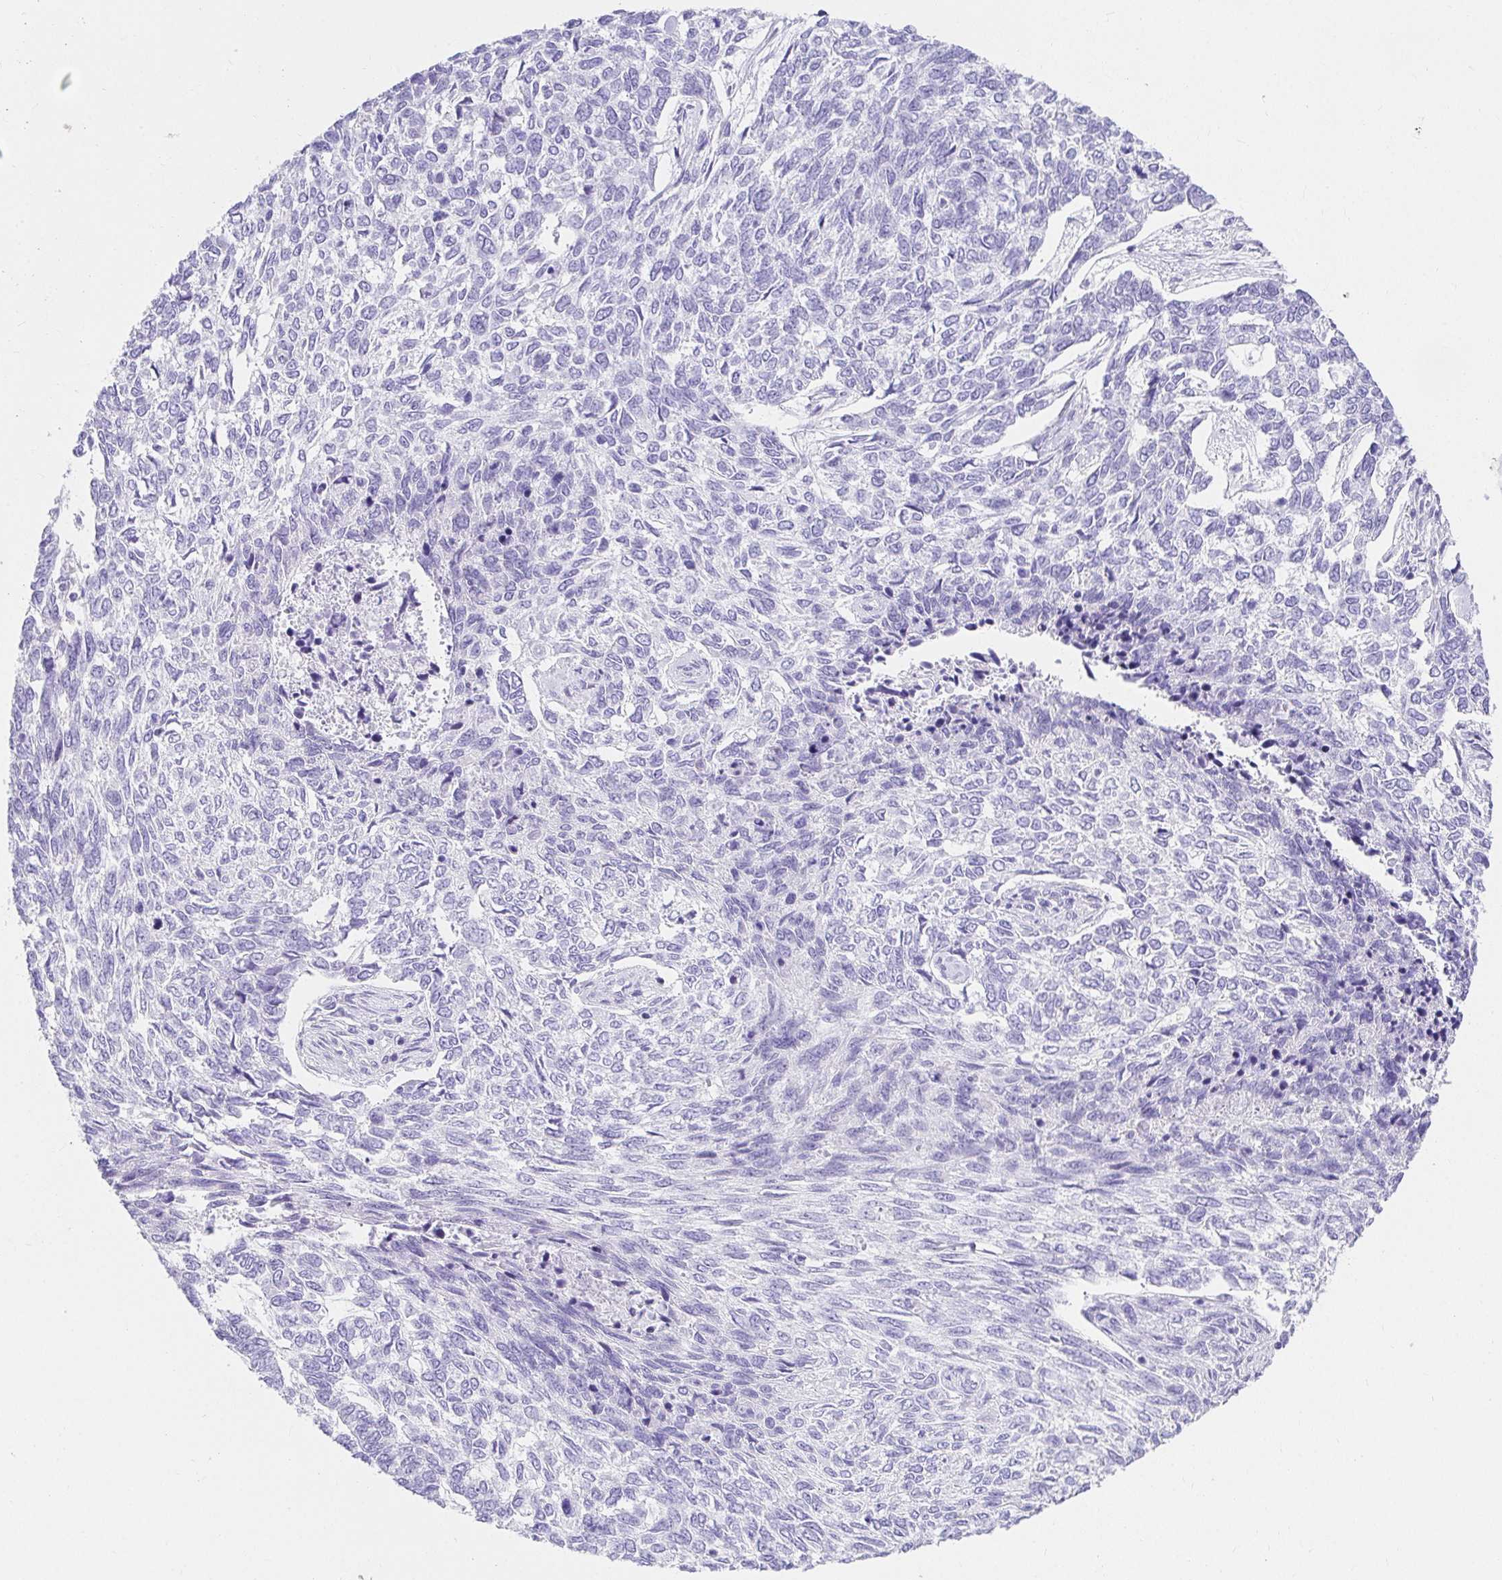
{"staining": {"intensity": "negative", "quantity": "none", "location": "none"}, "tissue": "skin cancer", "cell_type": "Tumor cells", "image_type": "cancer", "snomed": [{"axis": "morphology", "description": "Basal cell carcinoma"}, {"axis": "topography", "description": "Skin"}], "caption": "Tumor cells are negative for protein expression in human basal cell carcinoma (skin).", "gene": "VGLL1", "patient": {"sex": "female", "age": 65}}